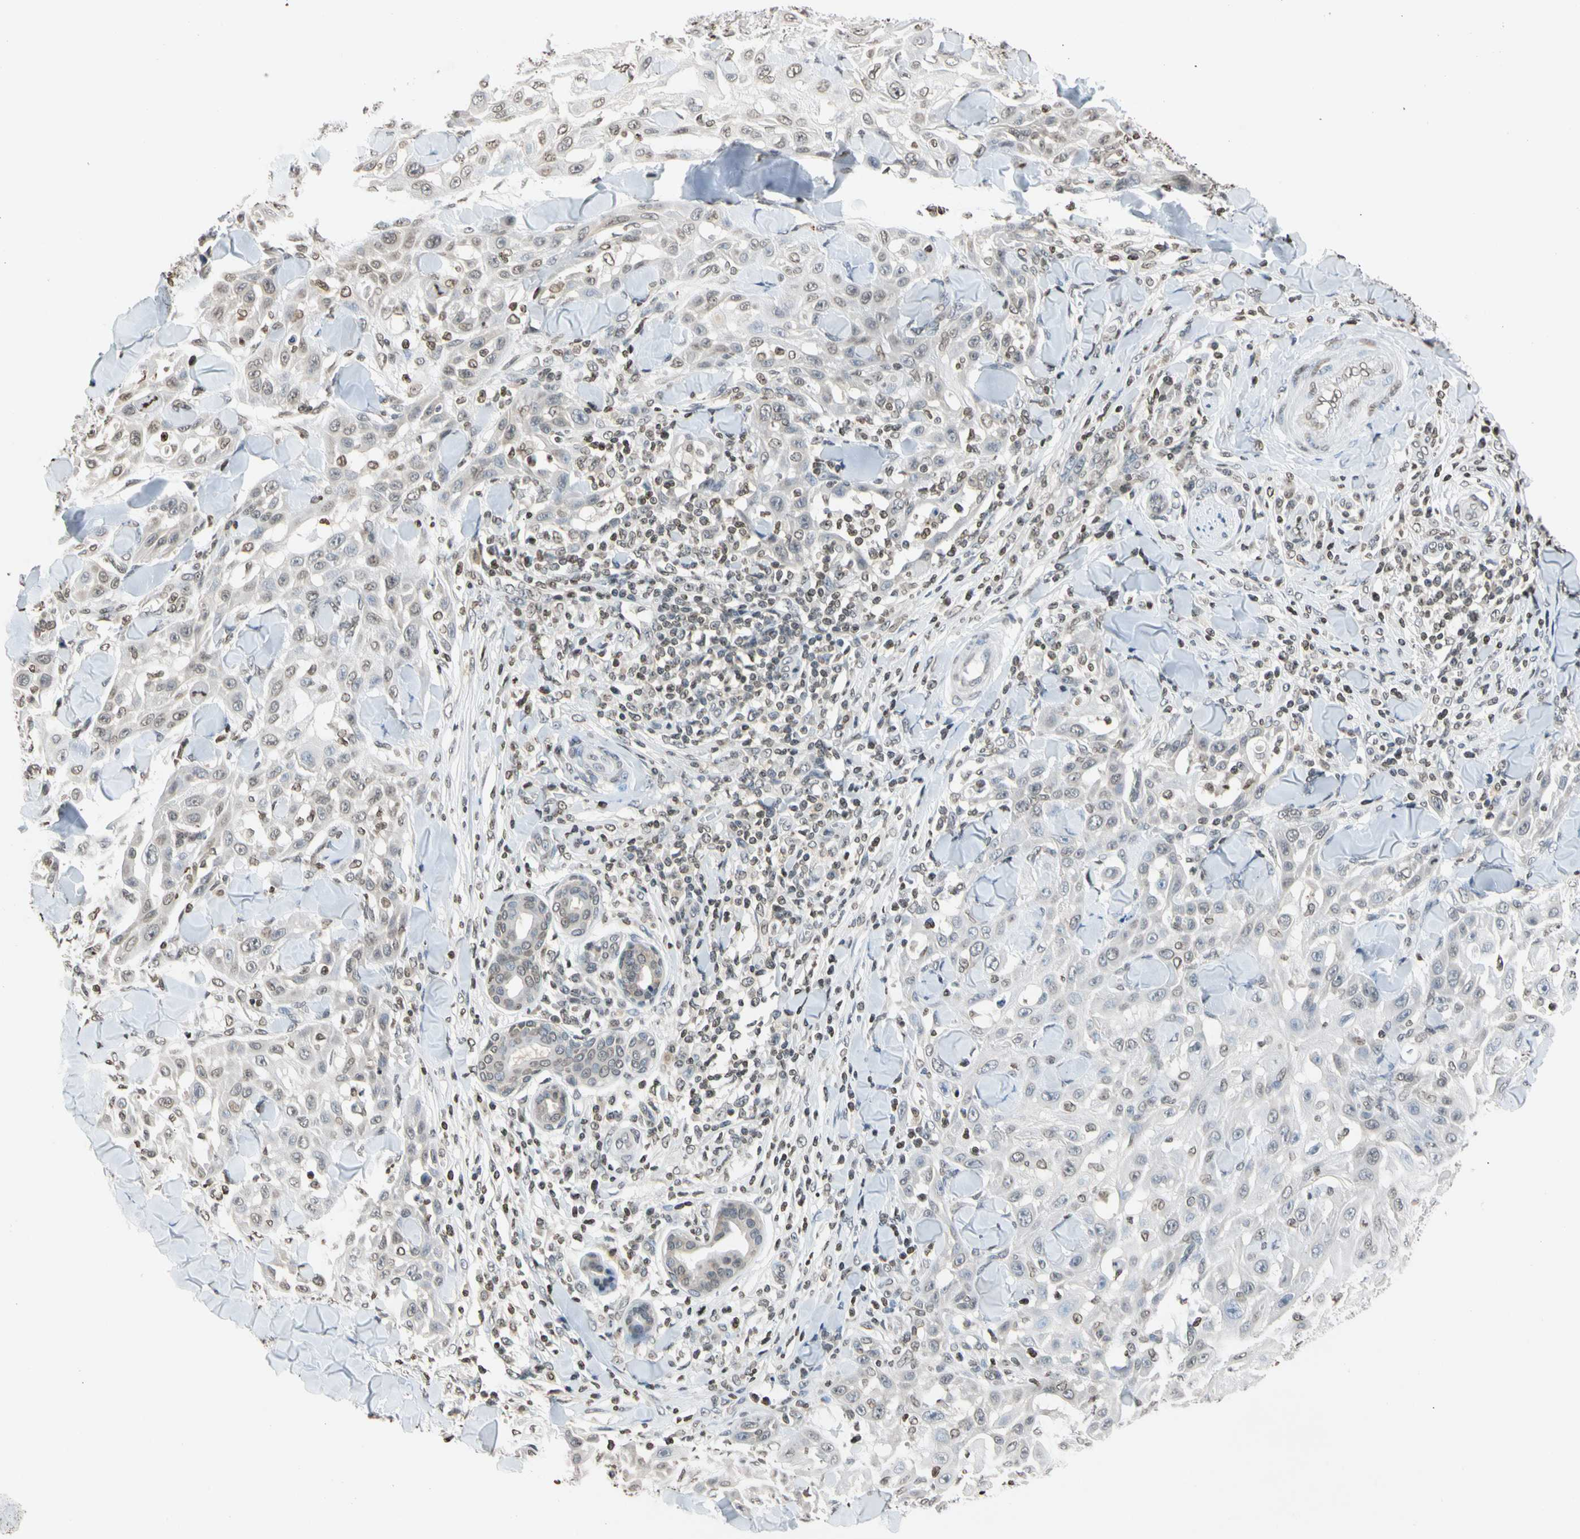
{"staining": {"intensity": "negative", "quantity": "none", "location": "none"}, "tissue": "skin cancer", "cell_type": "Tumor cells", "image_type": "cancer", "snomed": [{"axis": "morphology", "description": "Squamous cell carcinoma, NOS"}, {"axis": "topography", "description": "Skin"}], "caption": "The image demonstrates no staining of tumor cells in skin squamous cell carcinoma.", "gene": "GPX4", "patient": {"sex": "male", "age": 24}}